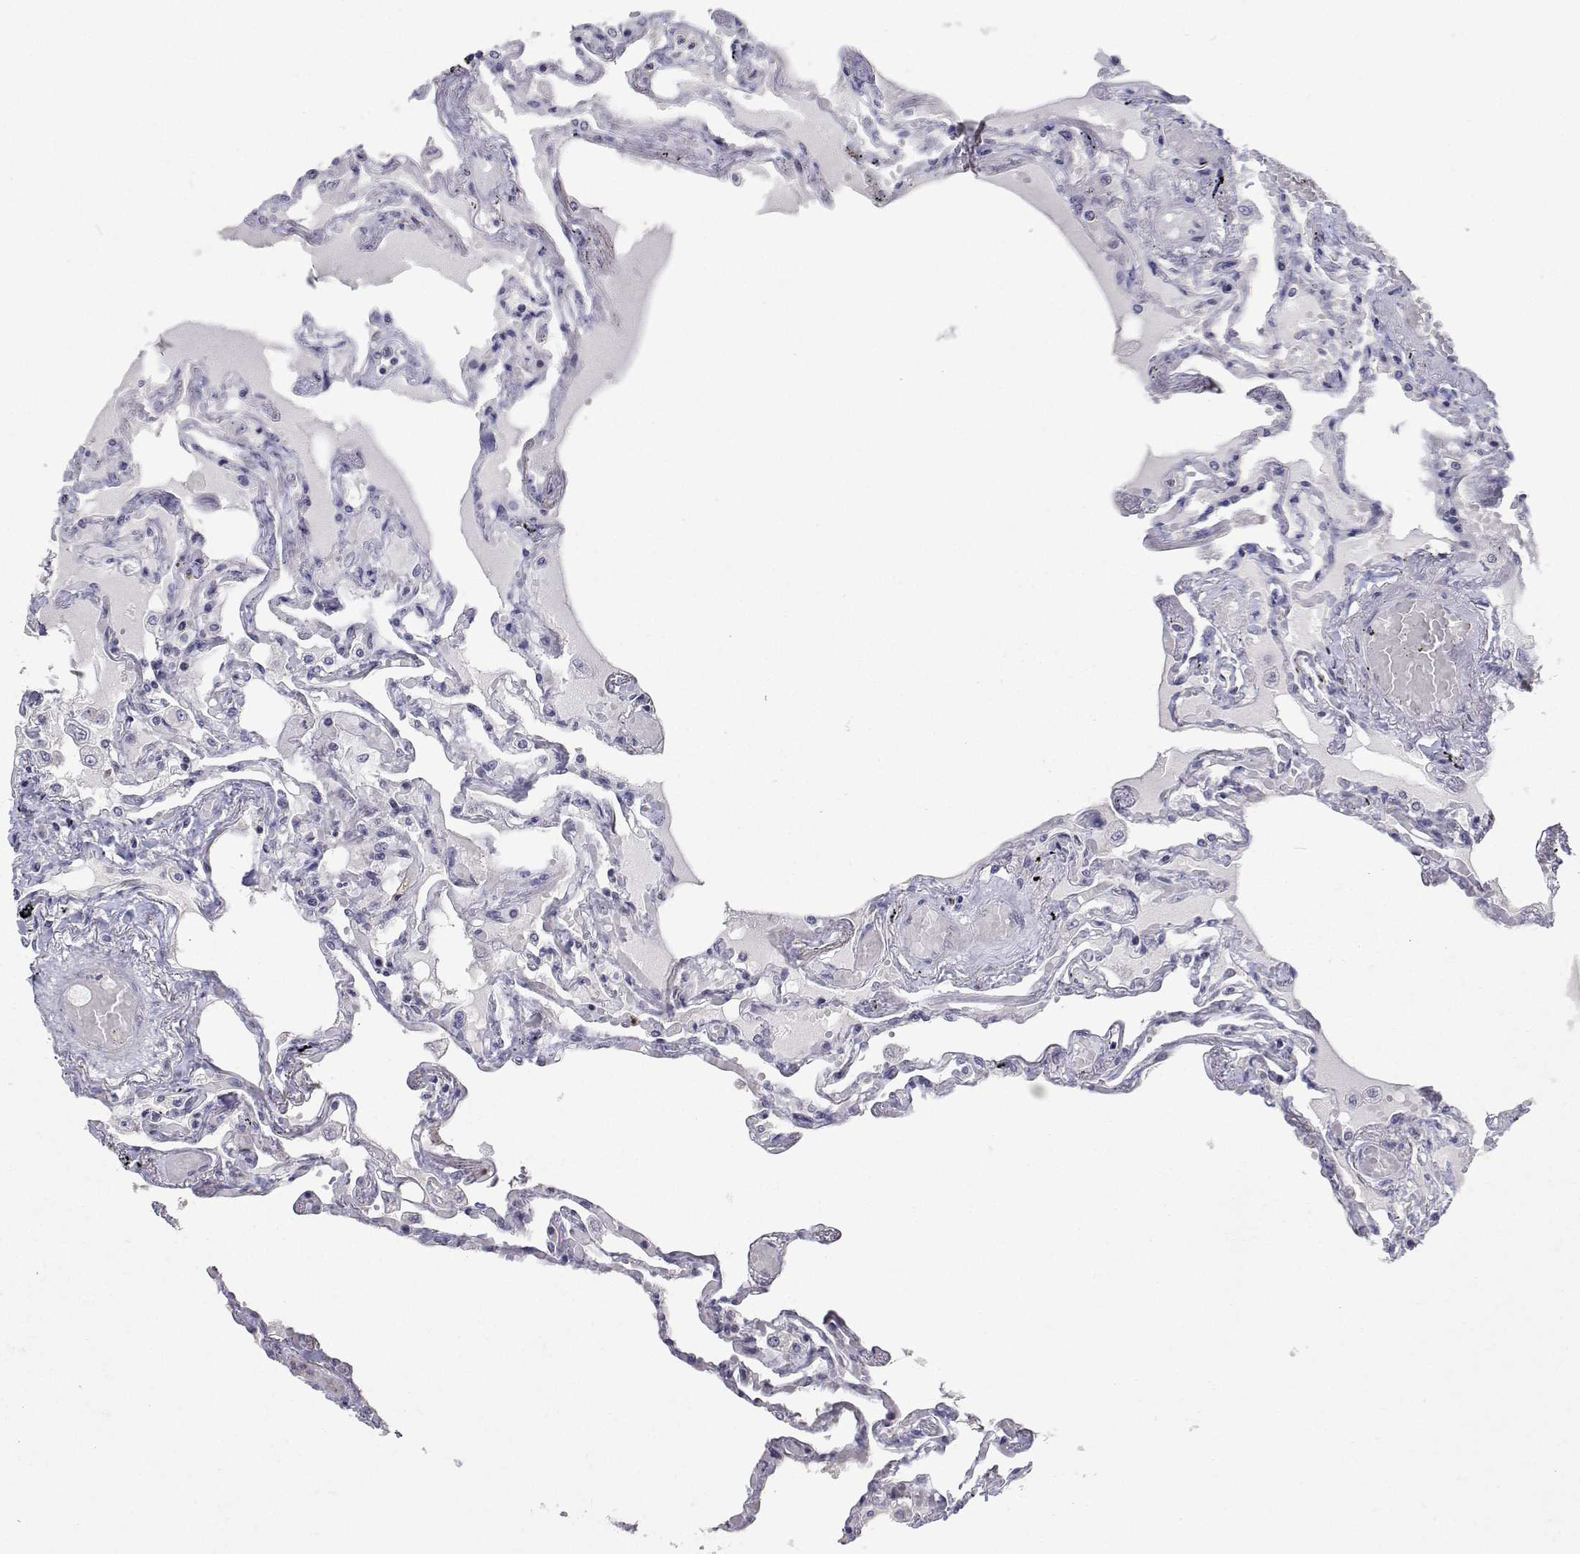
{"staining": {"intensity": "negative", "quantity": "none", "location": "none"}, "tissue": "lung", "cell_type": "Alveolar cells", "image_type": "normal", "snomed": [{"axis": "morphology", "description": "Normal tissue, NOS"}, {"axis": "morphology", "description": "Adenocarcinoma, NOS"}, {"axis": "topography", "description": "Cartilage tissue"}, {"axis": "topography", "description": "Lung"}], "caption": "Photomicrograph shows no significant protein expression in alveolar cells of benign lung. Brightfield microscopy of IHC stained with DAB (3,3'-diaminobenzidine) (brown) and hematoxylin (blue), captured at high magnification.", "gene": "RBPJL", "patient": {"sex": "female", "age": 67}}